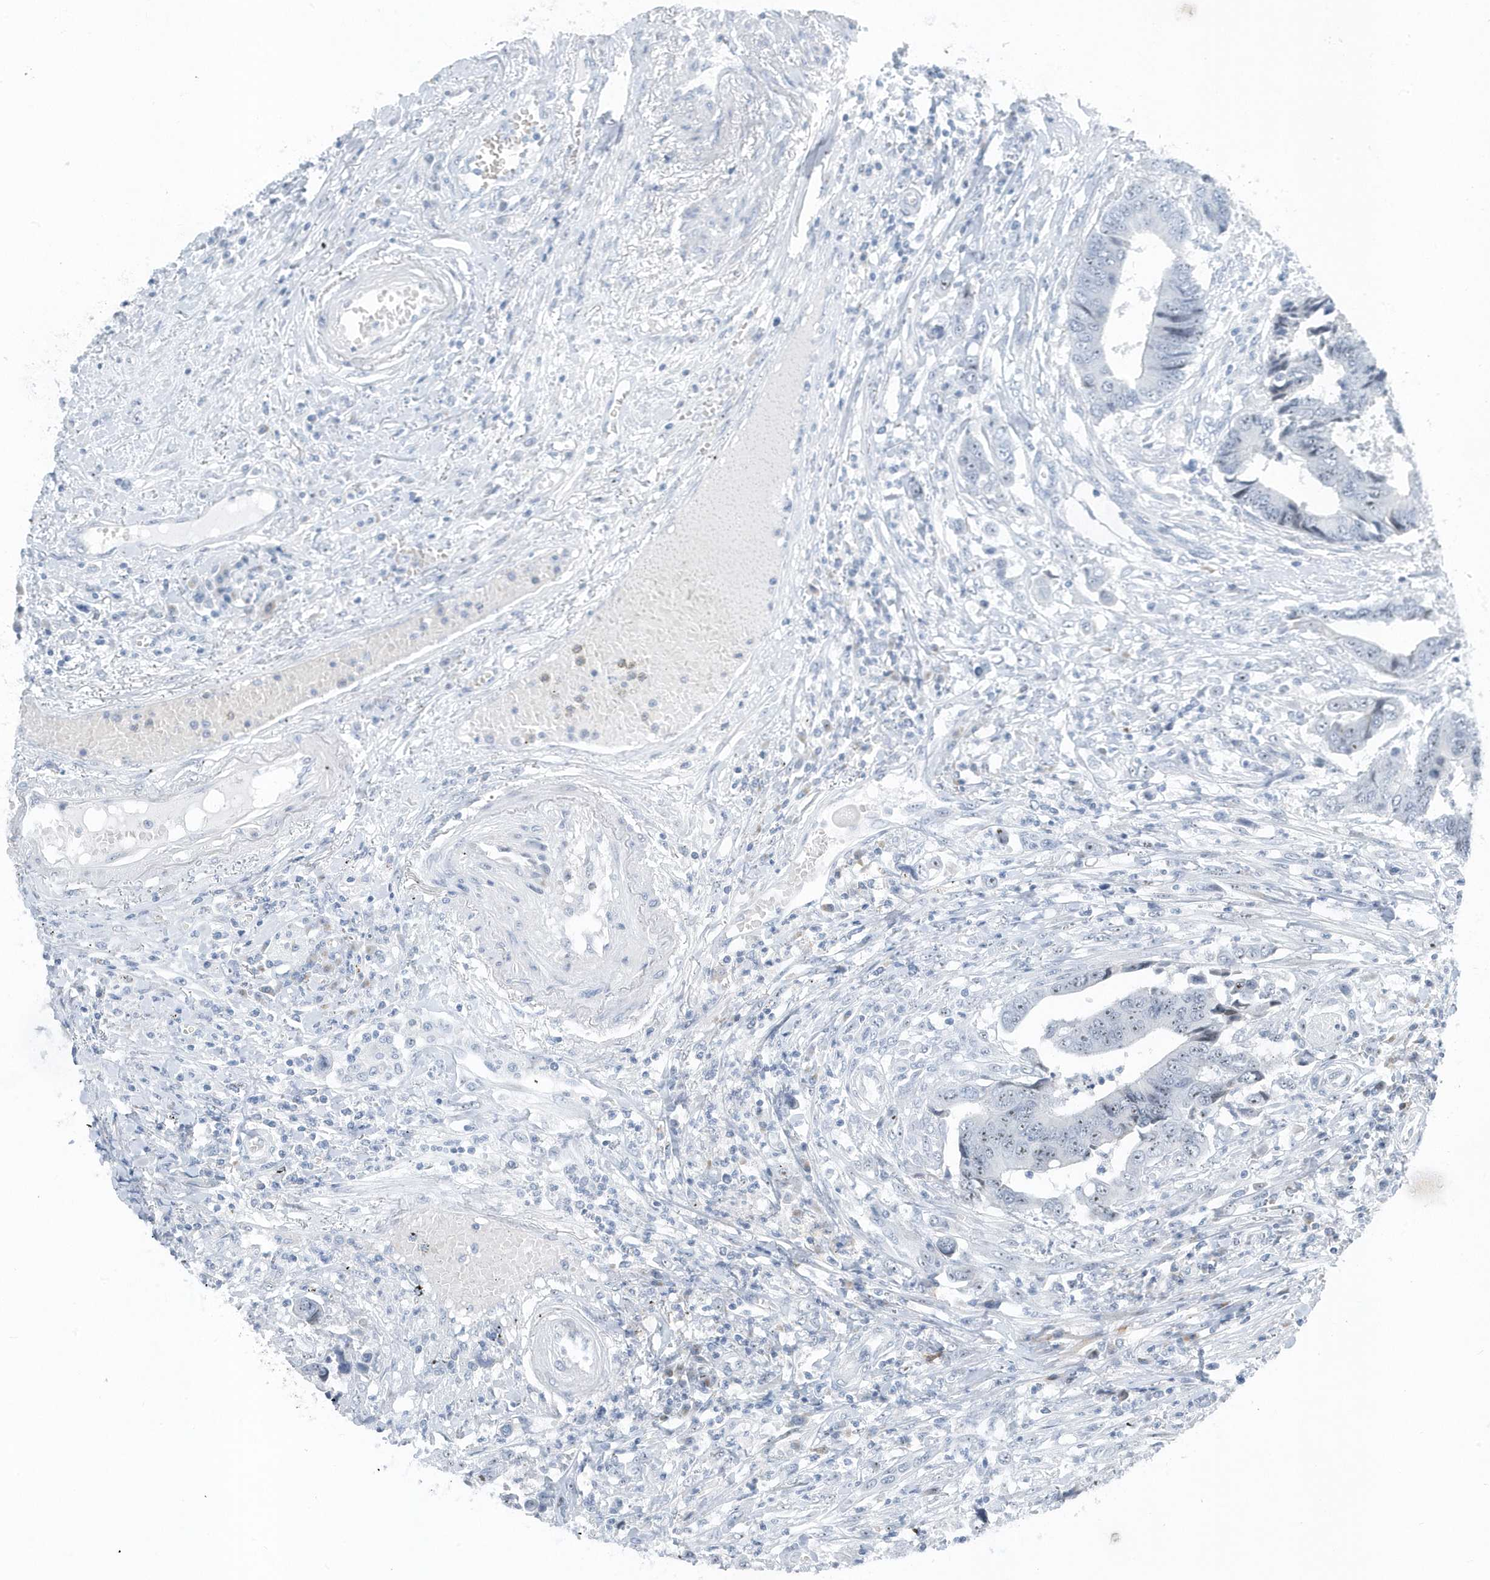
{"staining": {"intensity": "weak", "quantity": "<25%", "location": "nuclear"}, "tissue": "colorectal cancer", "cell_type": "Tumor cells", "image_type": "cancer", "snomed": [{"axis": "morphology", "description": "Adenocarcinoma, NOS"}, {"axis": "topography", "description": "Rectum"}], "caption": "IHC photomicrograph of neoplastic tissue: colorectal cancer stained with DAB (3,3'-diaminobenzidine) demonstrates no significant protein expression in tumor cells.", "gene": "RPF2", "patient": {"sex": "male", "age": 84}}